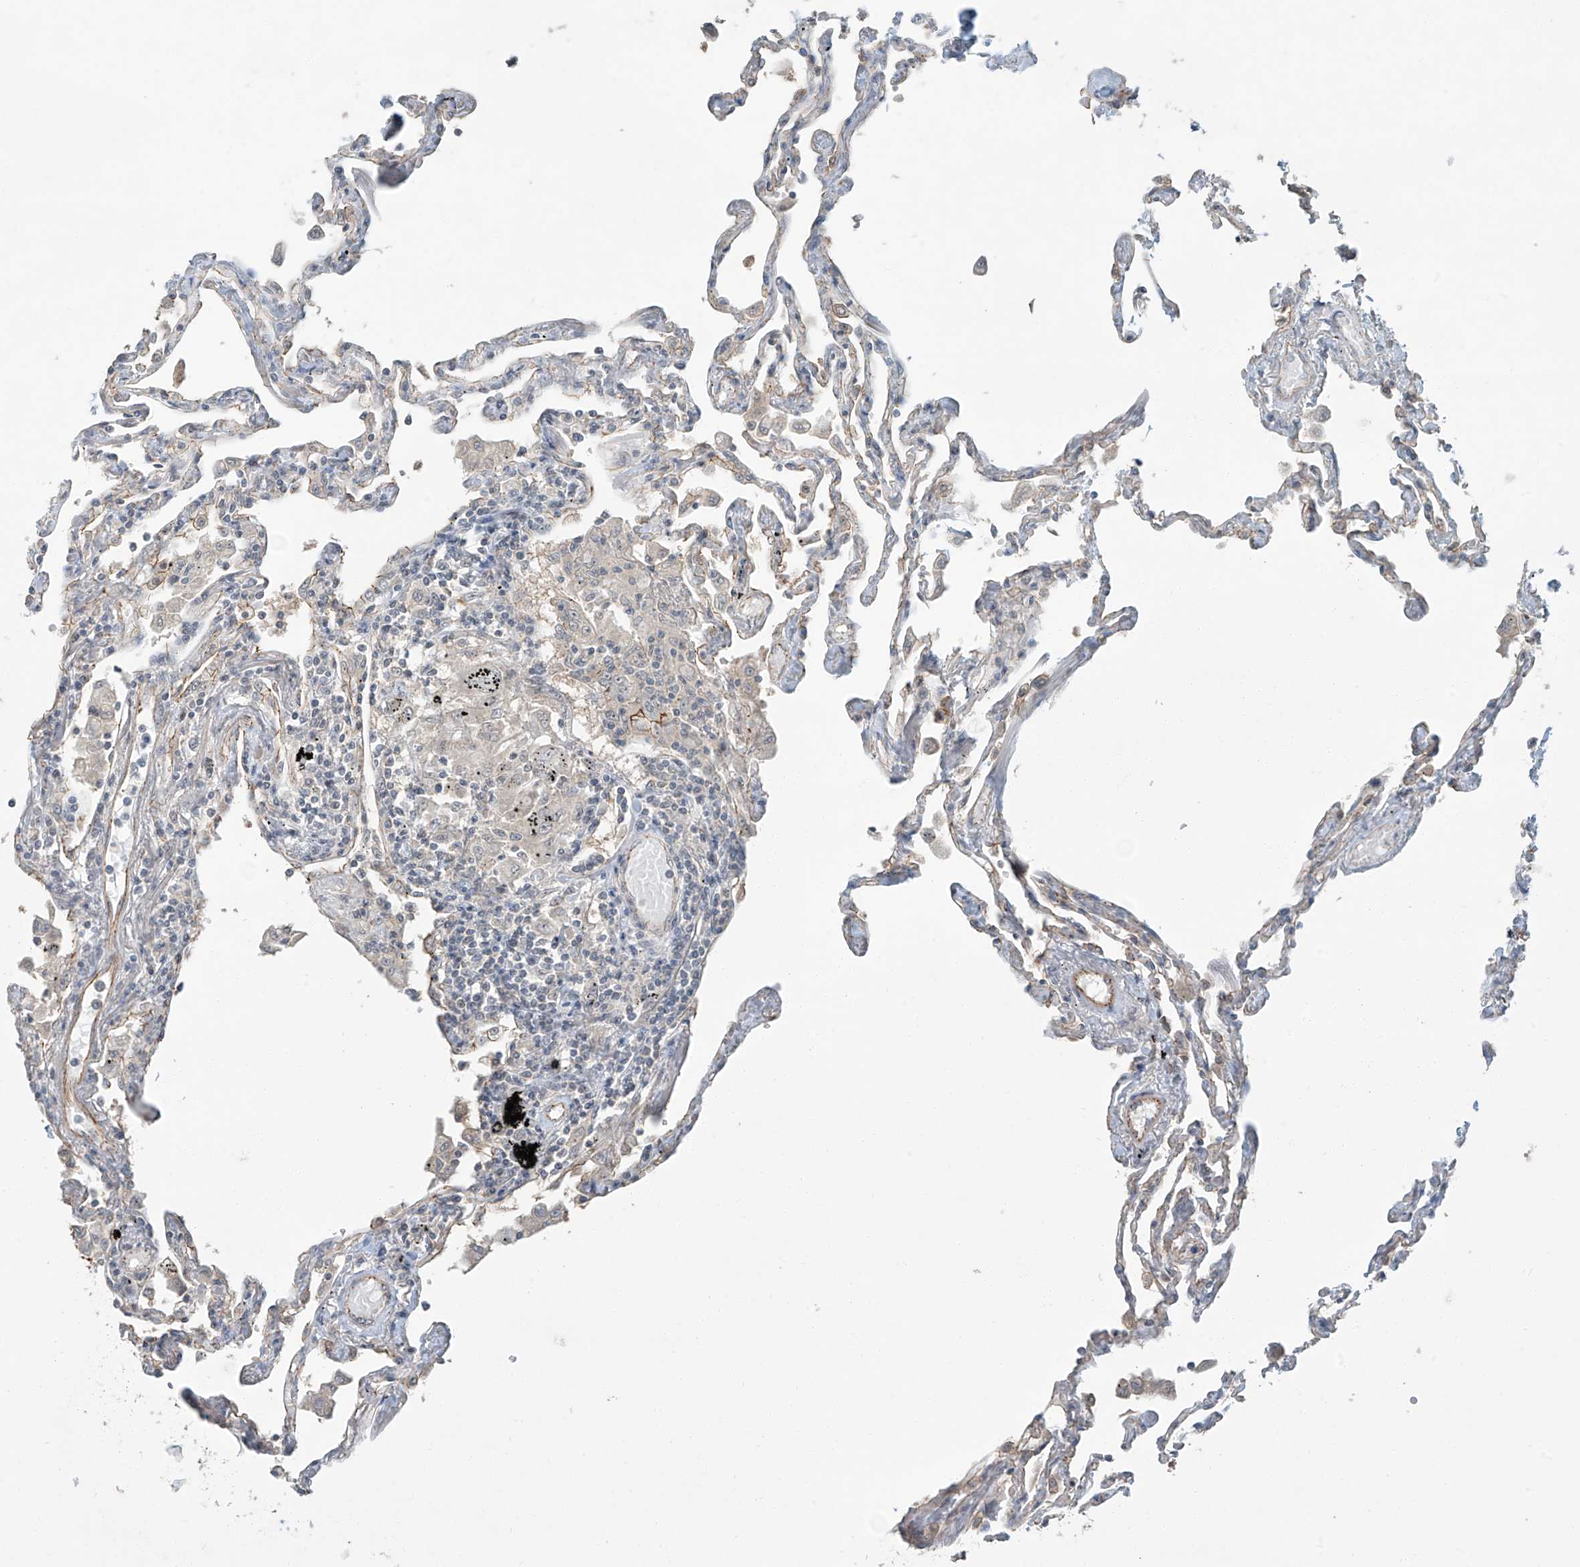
{"staining": {"intensity": "moderate", "quantity": "<25%", "location": "cytoplasmic/membranous"}, "tissue": "lung", "cell_type": "Alveolar cells", "image_type": "normal", "snomed": [{"axis": "morphology", "description": "Normal tissue, NOS"}, {"axis": "topography", "description": "Lung"}], "caption": "A micrograph showing moderate cytoplasmic/membranous positivity in about <25% of alveolar cells in benign lung, as visualized by brown immunohistochemical staining.", "gene": "ZNF16", "patient": {"sex": "female", "age": 67}}